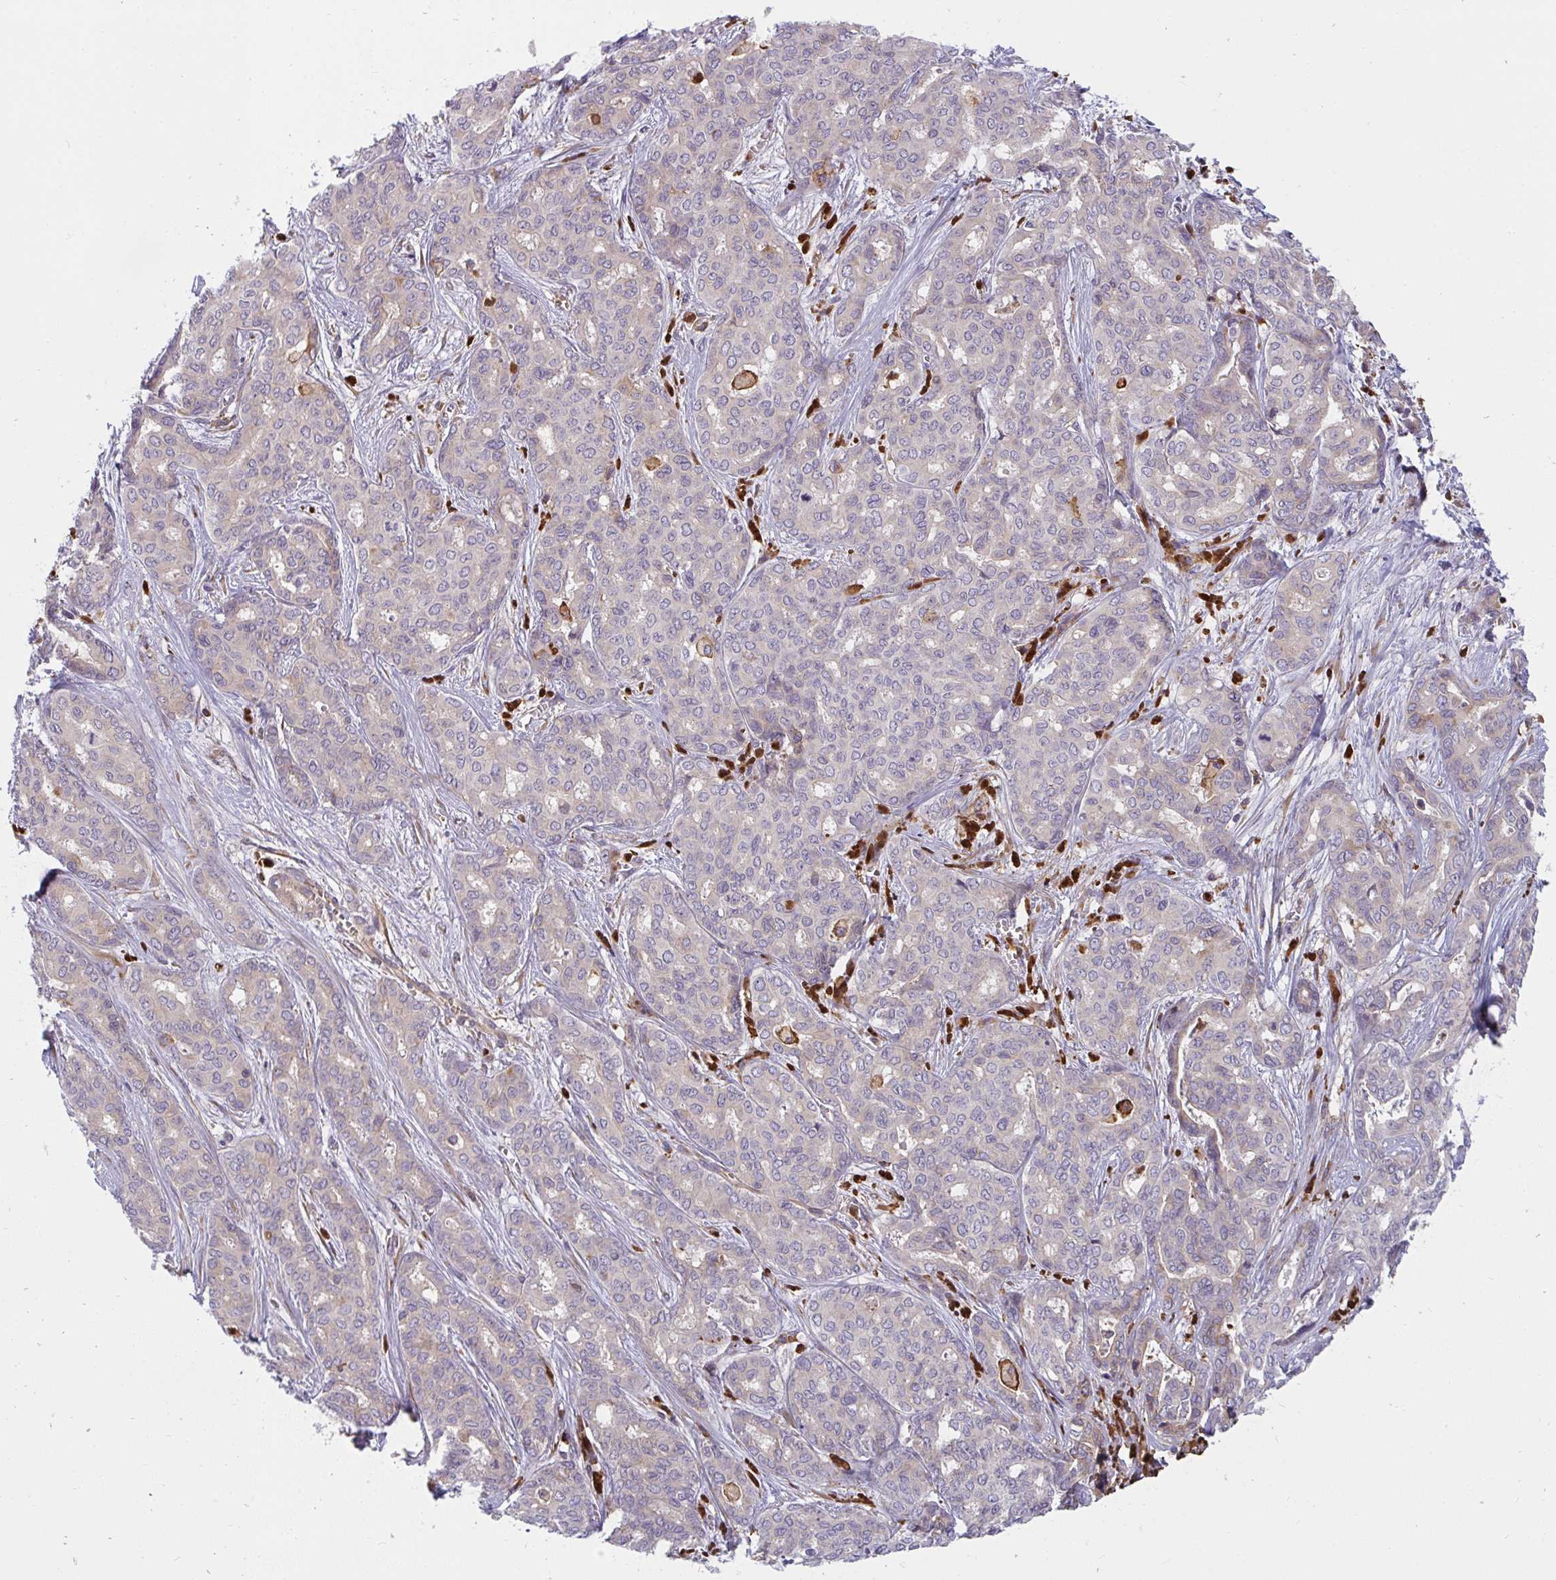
{"staining": {"intensity": "negative", "quantity": "none", "location": "none"}, "tissue": "liver cancer", "cell_type": "Tumor cells", "image_type": "cancer", "snomed": [{"axis": "morphology", "description": "Cholangiocarcinoma"}, {"axis": "topography", "description": "Liver"}], "caption": "High power microscopy image of an IHC micrograph of cholangiocarcinoma (liver), revealing no significant expression in tumor cells.", "gene": "CSF3R", "patient": {"sex": "female", "age": 64}}